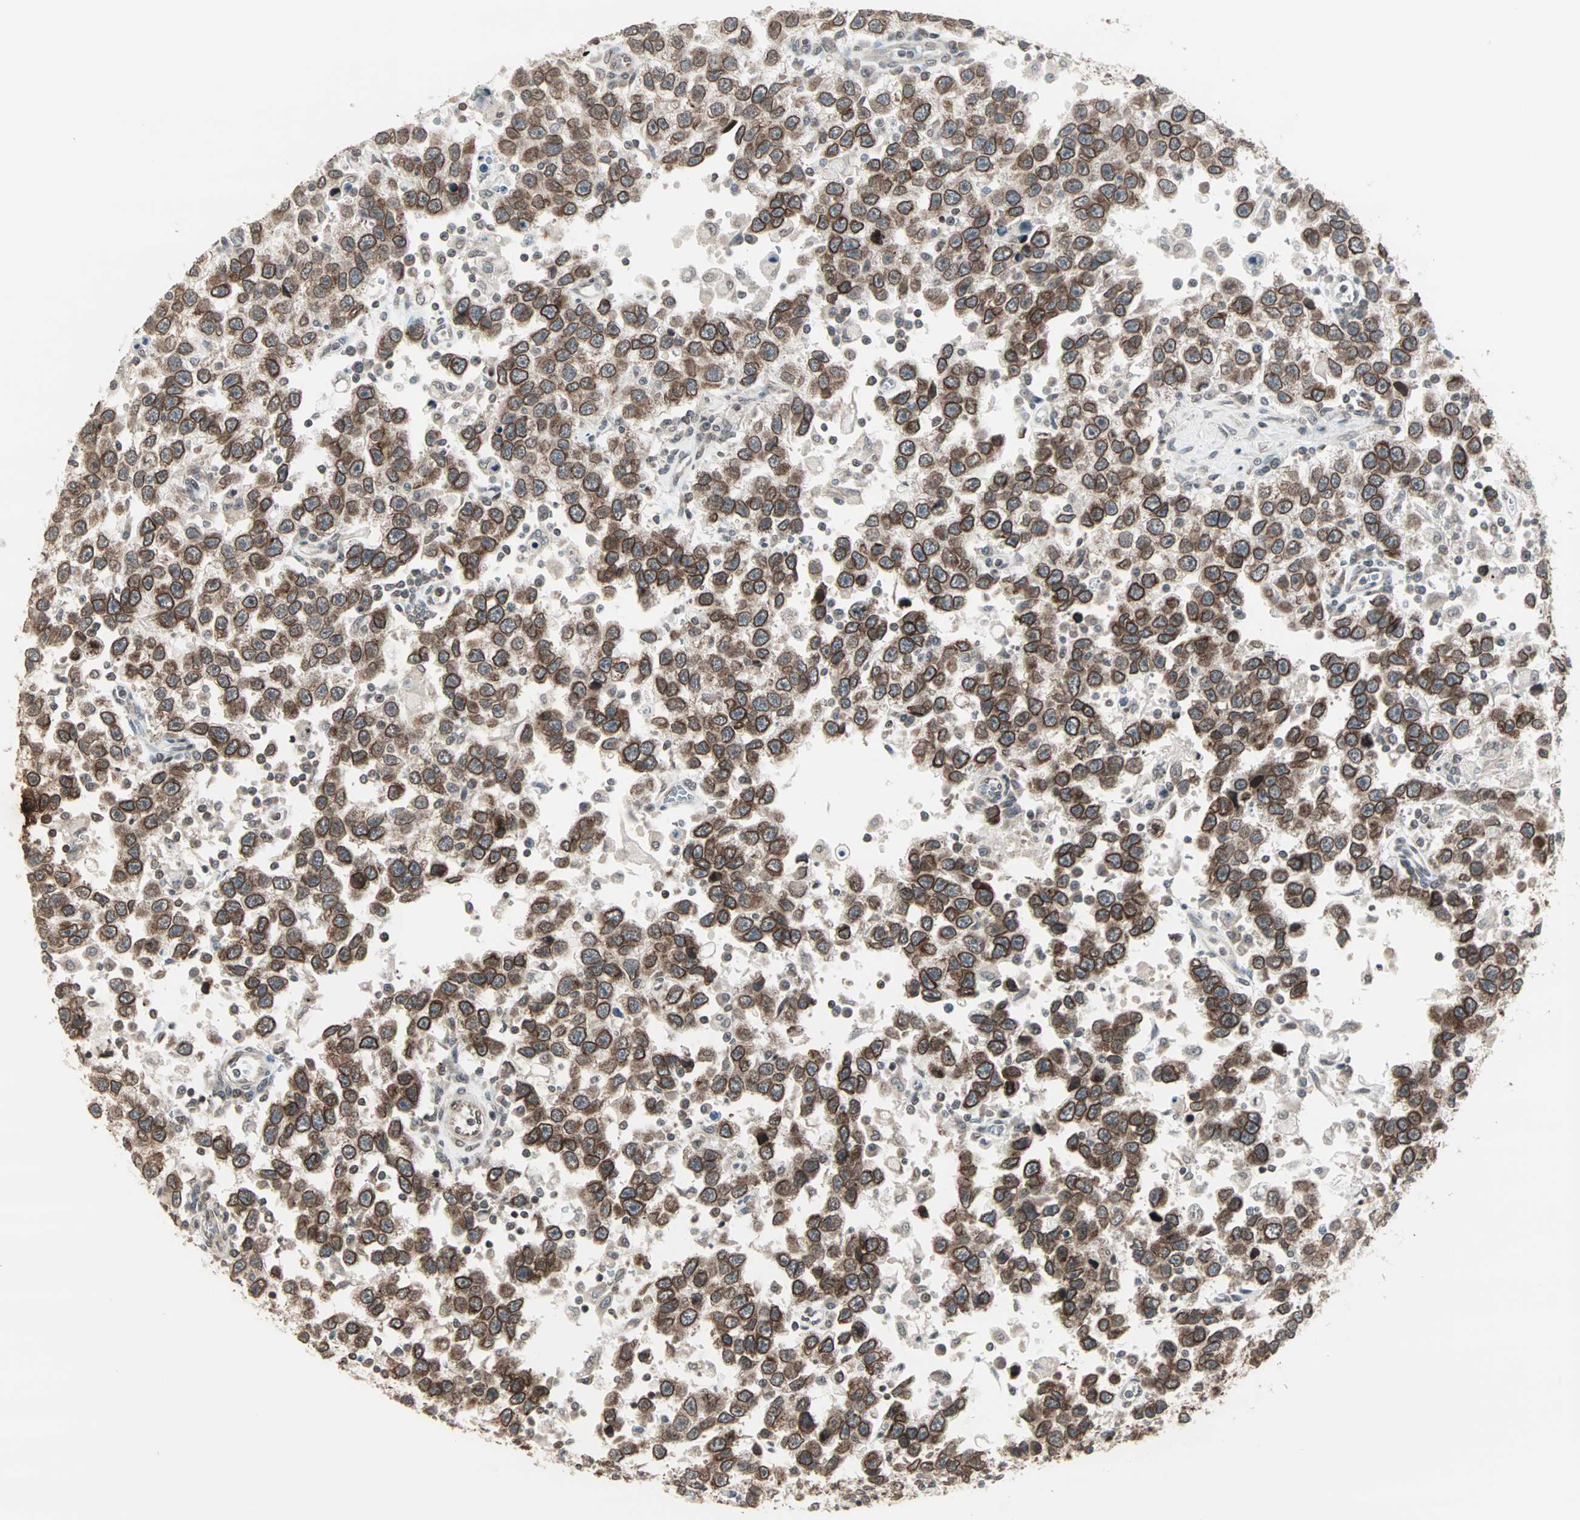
{"staining": {"intensity": "moderate", "quantity": ">75%", "location": "cytoplasmic/membranous,nuclear"}, "tissue": "testis cancer", "cell_type": "Tumor cells", "image_type": "cancer", "snomed": [{"axis": "morphology", "description": "Seminoma, NOS"}, {"axis": "topography", "description": "Testis"}], "caption": "Immunohistochemistry (DAB (3,3'-diaminobenzidine)) staining of testis cancer (seminoma) shows moderate cytoplasmic/membranous and nuclear protein staining in approximately >75% of tumor cells.", "gene": "CBLC", "patient": {"sex": "male", "age": 41}}